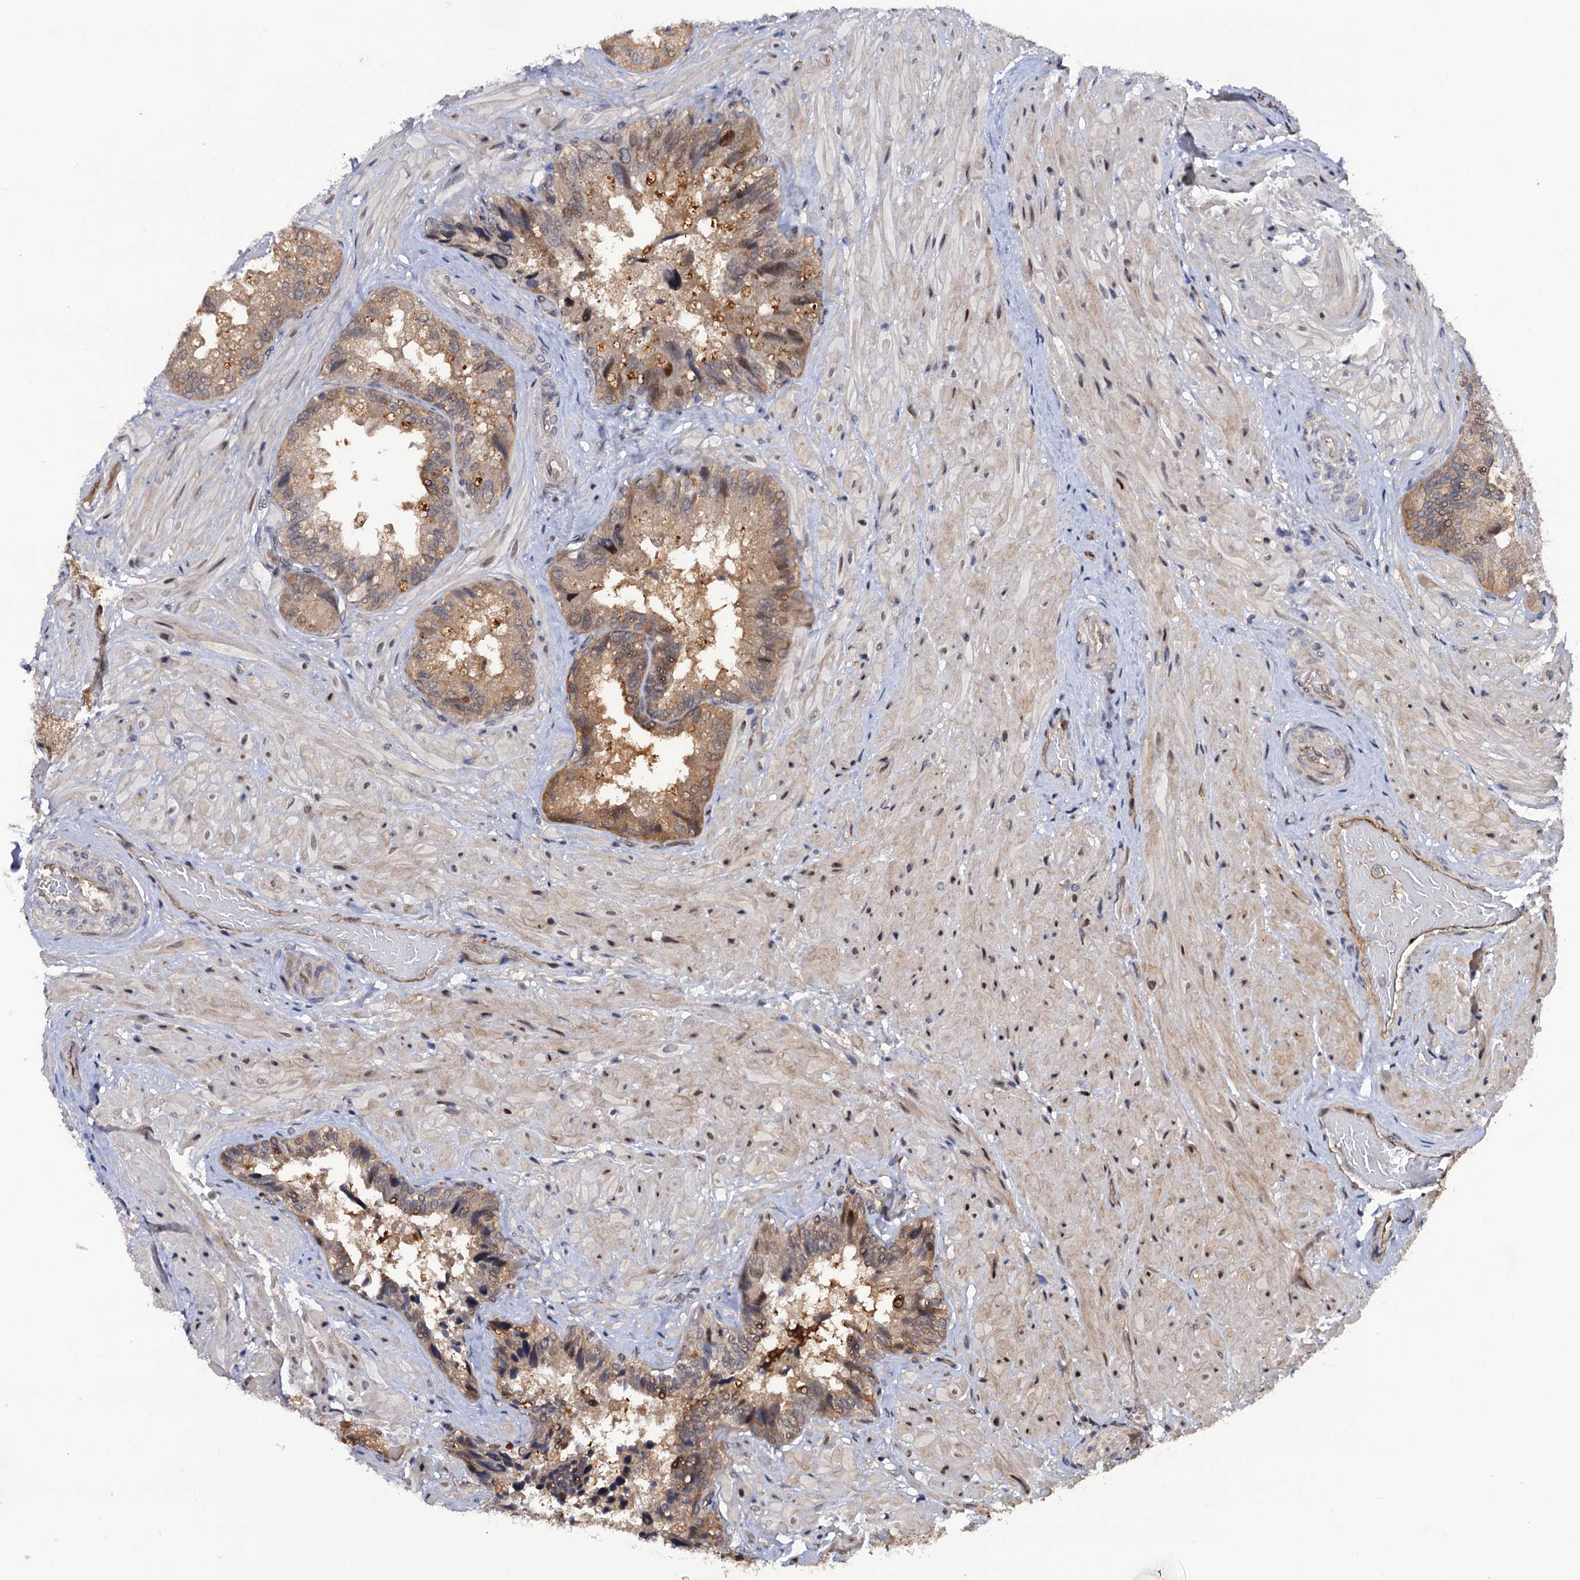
{"staining": {"intensity": "moderate", "quantity": "<25%", "location": "cytoplasmic/membranous,nuclear"}, "tissue": "seminal vesicle", "cell_type": "Glandular cells", "image_type": "normal", "snomed": [{"axis": "morphology", "description": "Normal tissue, NOS"}, {"axis": "topography", "description": "Prostate and seminal vesicle, NOS"}, {"axis": "topography", "description": "Prostate"}, {"axis": "topography", "description": "Seminal veicle"}], "caption": "An immunohistochemistry photomicrograph of unremarkable tissue is shown. Protein staining in brown shows moderate cytoplasmic/membranous,nuclear positivity in seminal vesicle within glandular cells.", "gene": "CDC23", "patient": {"sex": "male", "age": 67}}